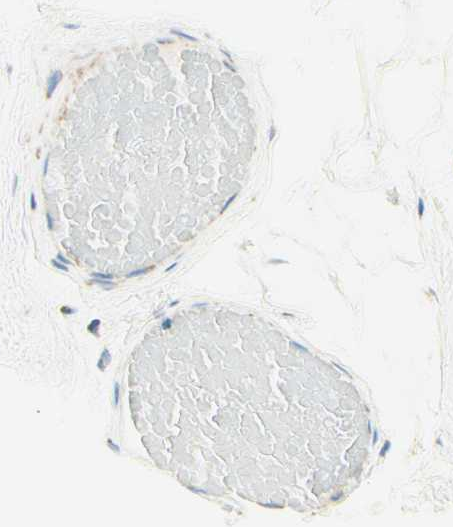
{"staining": {"intensity": "negative", "quantity": "none", "location": "none"}, "tissue": "breast", "cell_type": "Adipocytes", "image_type": "normal", "snomed": [{"axis": "morphology", "description": "Normal tissue, NOS"}, {"axis": "topography", "description": "Breast"}], "caption": "IHC photomicrograph of benign breast: human breast stained with DAB (3,3'-diaminobenzidine) demonstrates no significant protein expression in adipocytes.", "gene": "ARMC10", "patient": {"sex": "female", "age": 75}}